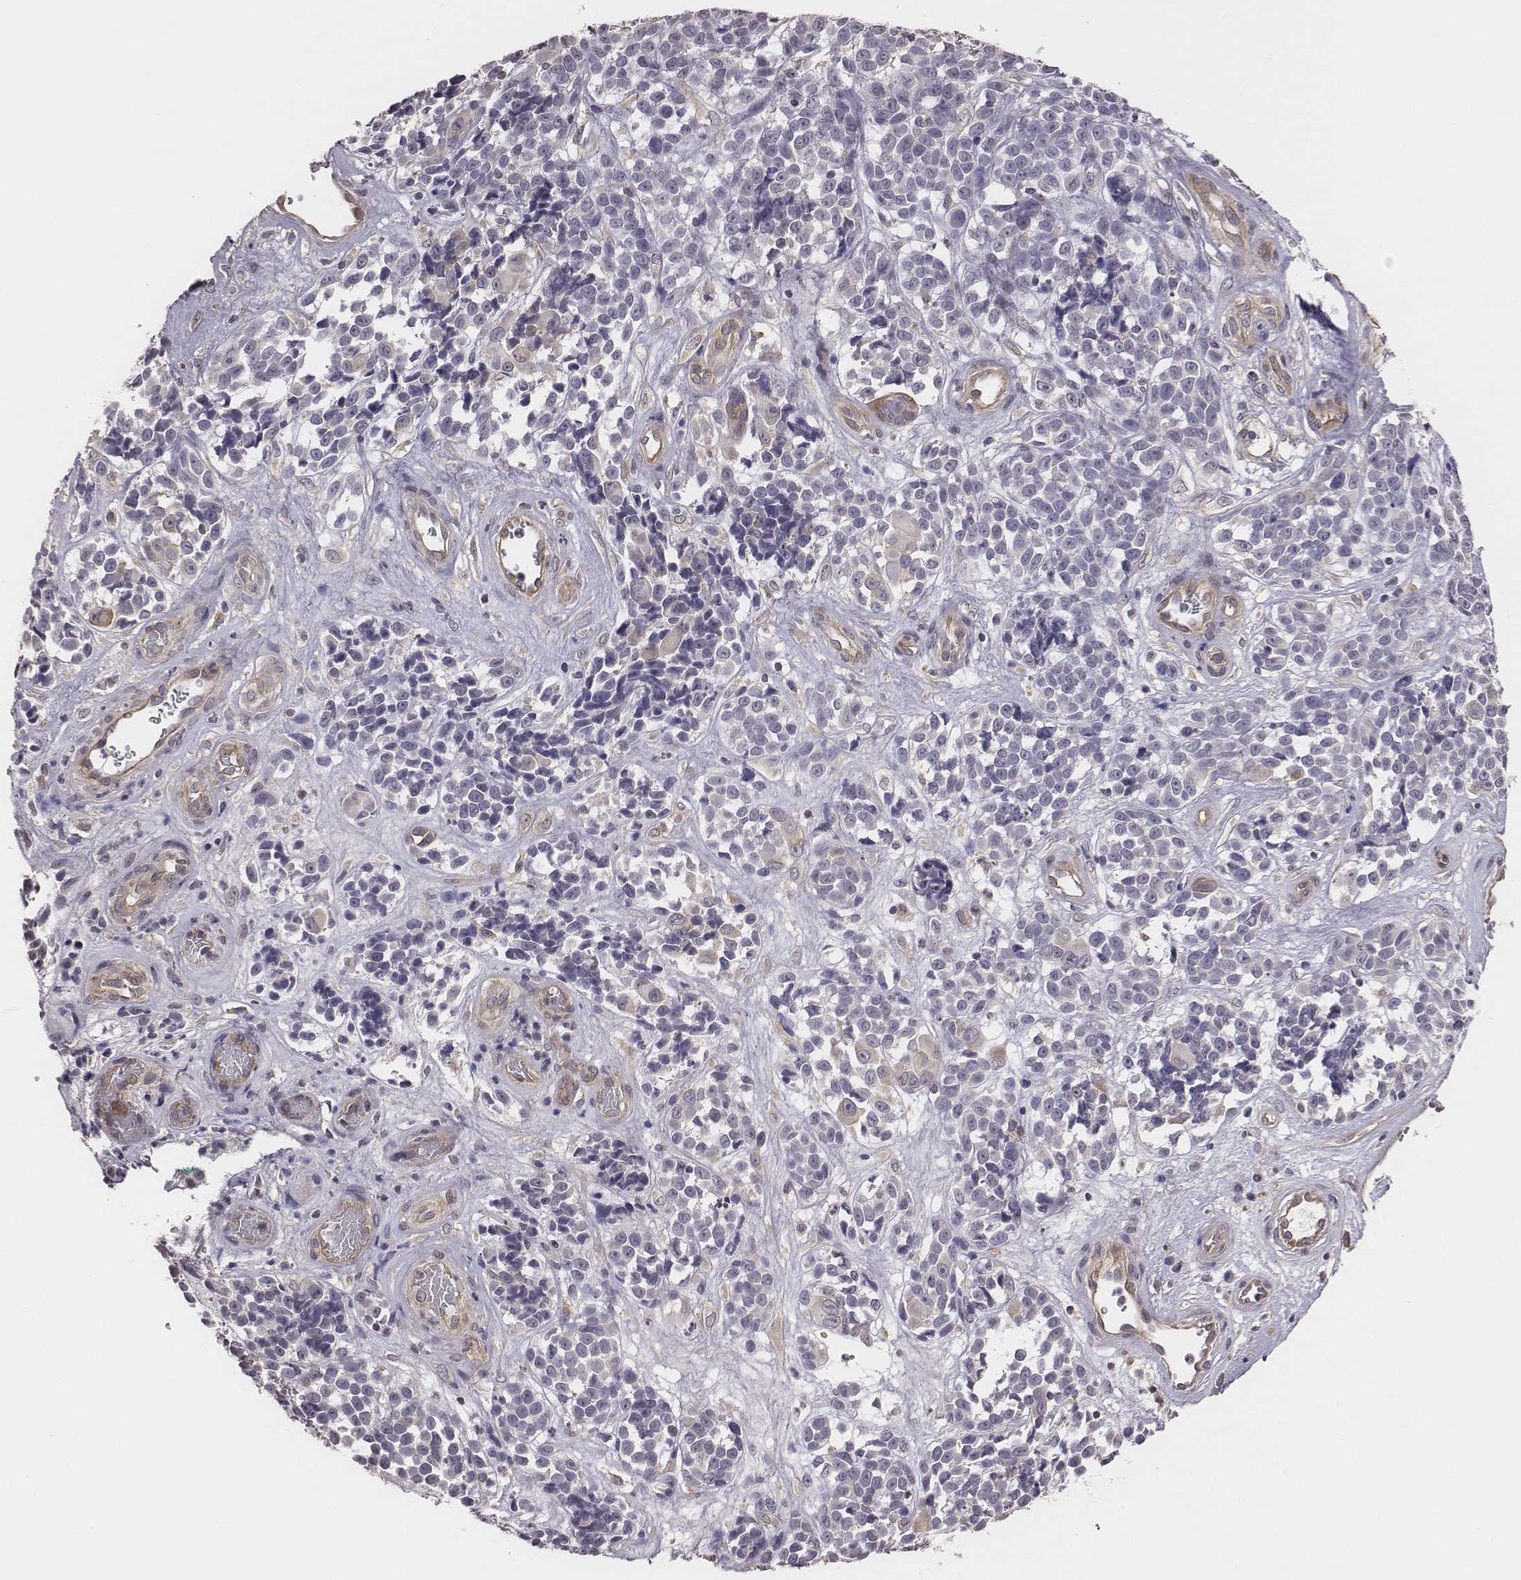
{"staining": {"intensity": "weak", "quantity": "<25%", "location": "cytoplasmic/membranous"}, "tissue": "melanoma", "cell_type": "Tumor cells", "image_type": "cancer", "snomed": [{"axis": "morphology", "description": "Malignant melanoma, NOS"}, {"axis": "topography", "description": "Skin"}], "caption": "Immunohistochemistry (IHC) photomicrograph of neoplastic tissue: human melanoma stained with DAB (3,3'-diaminobenzidine) exhibits no significant protein expression in tumor cells. (Brightfield microscopy of DAB (3,3'-diaminobenzidine) immunohistochemistry (IHC) at high magnification).", "gene": "SCARF1", "patient": {"sex": "female", "age": 88}}